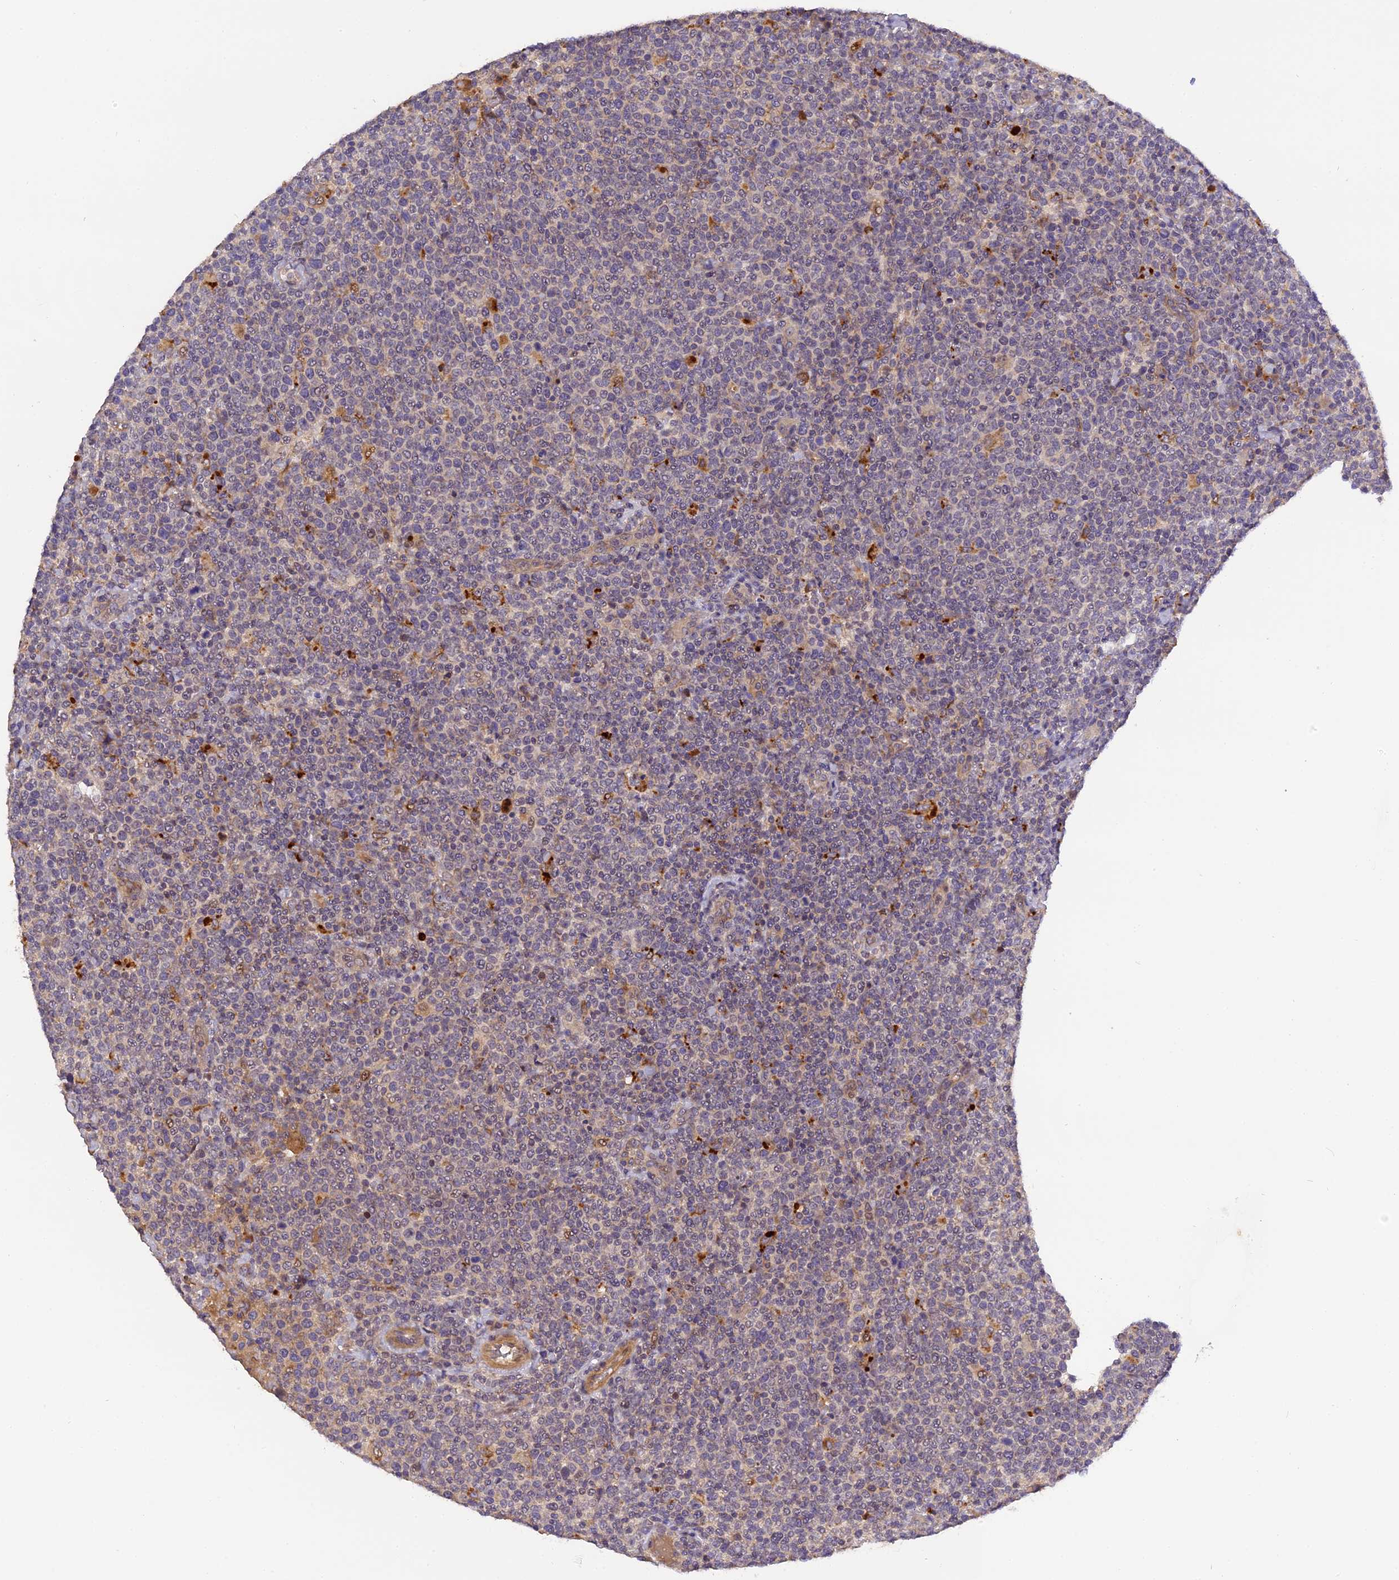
{"staining": {"intensity": "negative", "quantity": "none", "location": "none"}, "tissue": "lymphoma", "cell_type": "Tumor cells", "image_type": "cancer", "snomed": [{"axis": "morphology", "description": "Malignant lymphoma, non-Hodgkin's type, High grade"}, {"axis": "topography", "description": "Lymph node"}], "caption": "Immunohistochemistry photomicrograph of lymphoma stained for a protein (brown), which reveals no expression in tumor cells.", "gene": "FNIP2", "patient": {"sex": "male", "age": 61}}